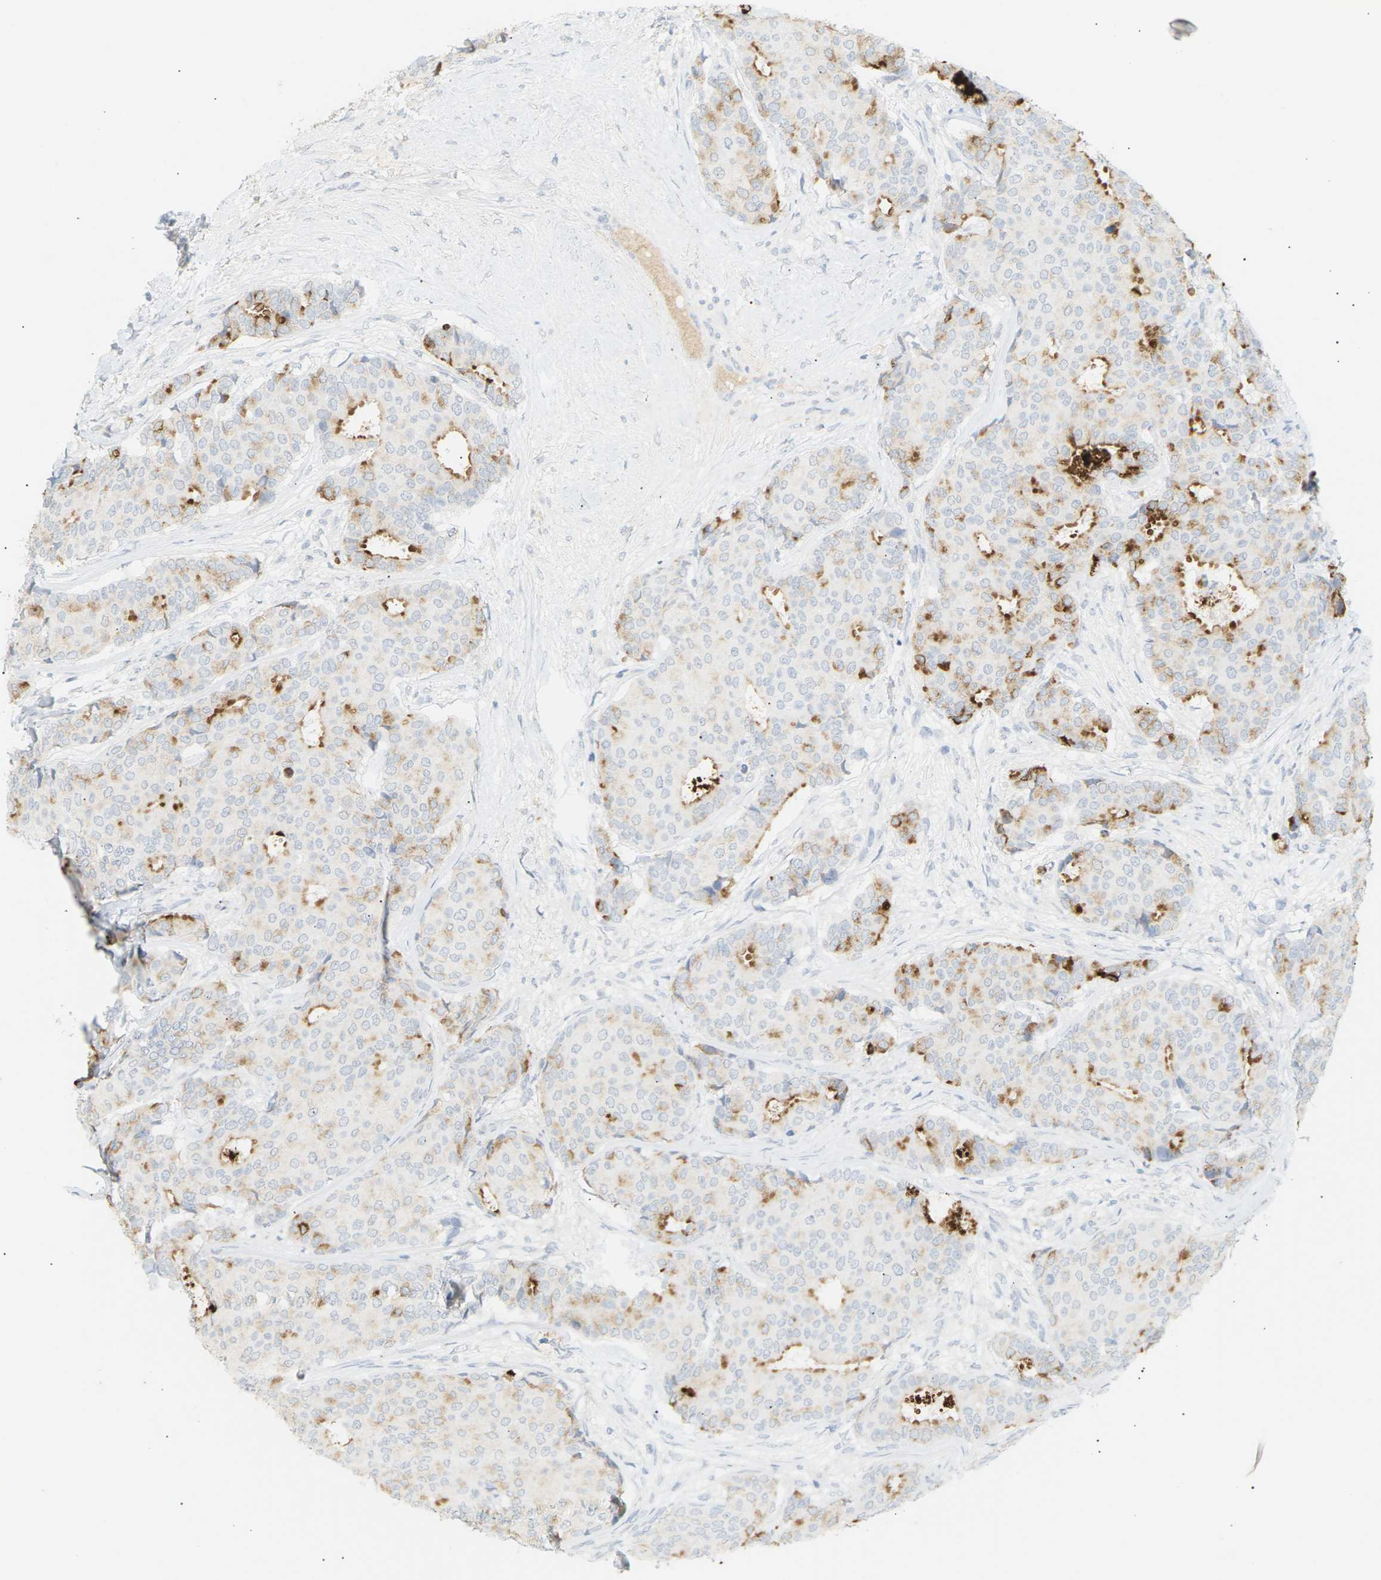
{"staining": {"intensity": "moderate", "quantity": "25%-75%", "location": "cytoplasmic/membranous"}, "tissue": "breast cancer", "cell_type": "Tumor cells", "image_type": "cancer", "snomed": [{"axis": "morphology", "description": "Duct carcinoma"}, {"axis": "topography", "description": "Breast"}], "caption": "Human infiltrating ductal carcinoma (breast) stained with a protein marker shows moderate staining in tumor cells.", "gene": "CLU", "patient": {"sex": "female", "age": 75}}